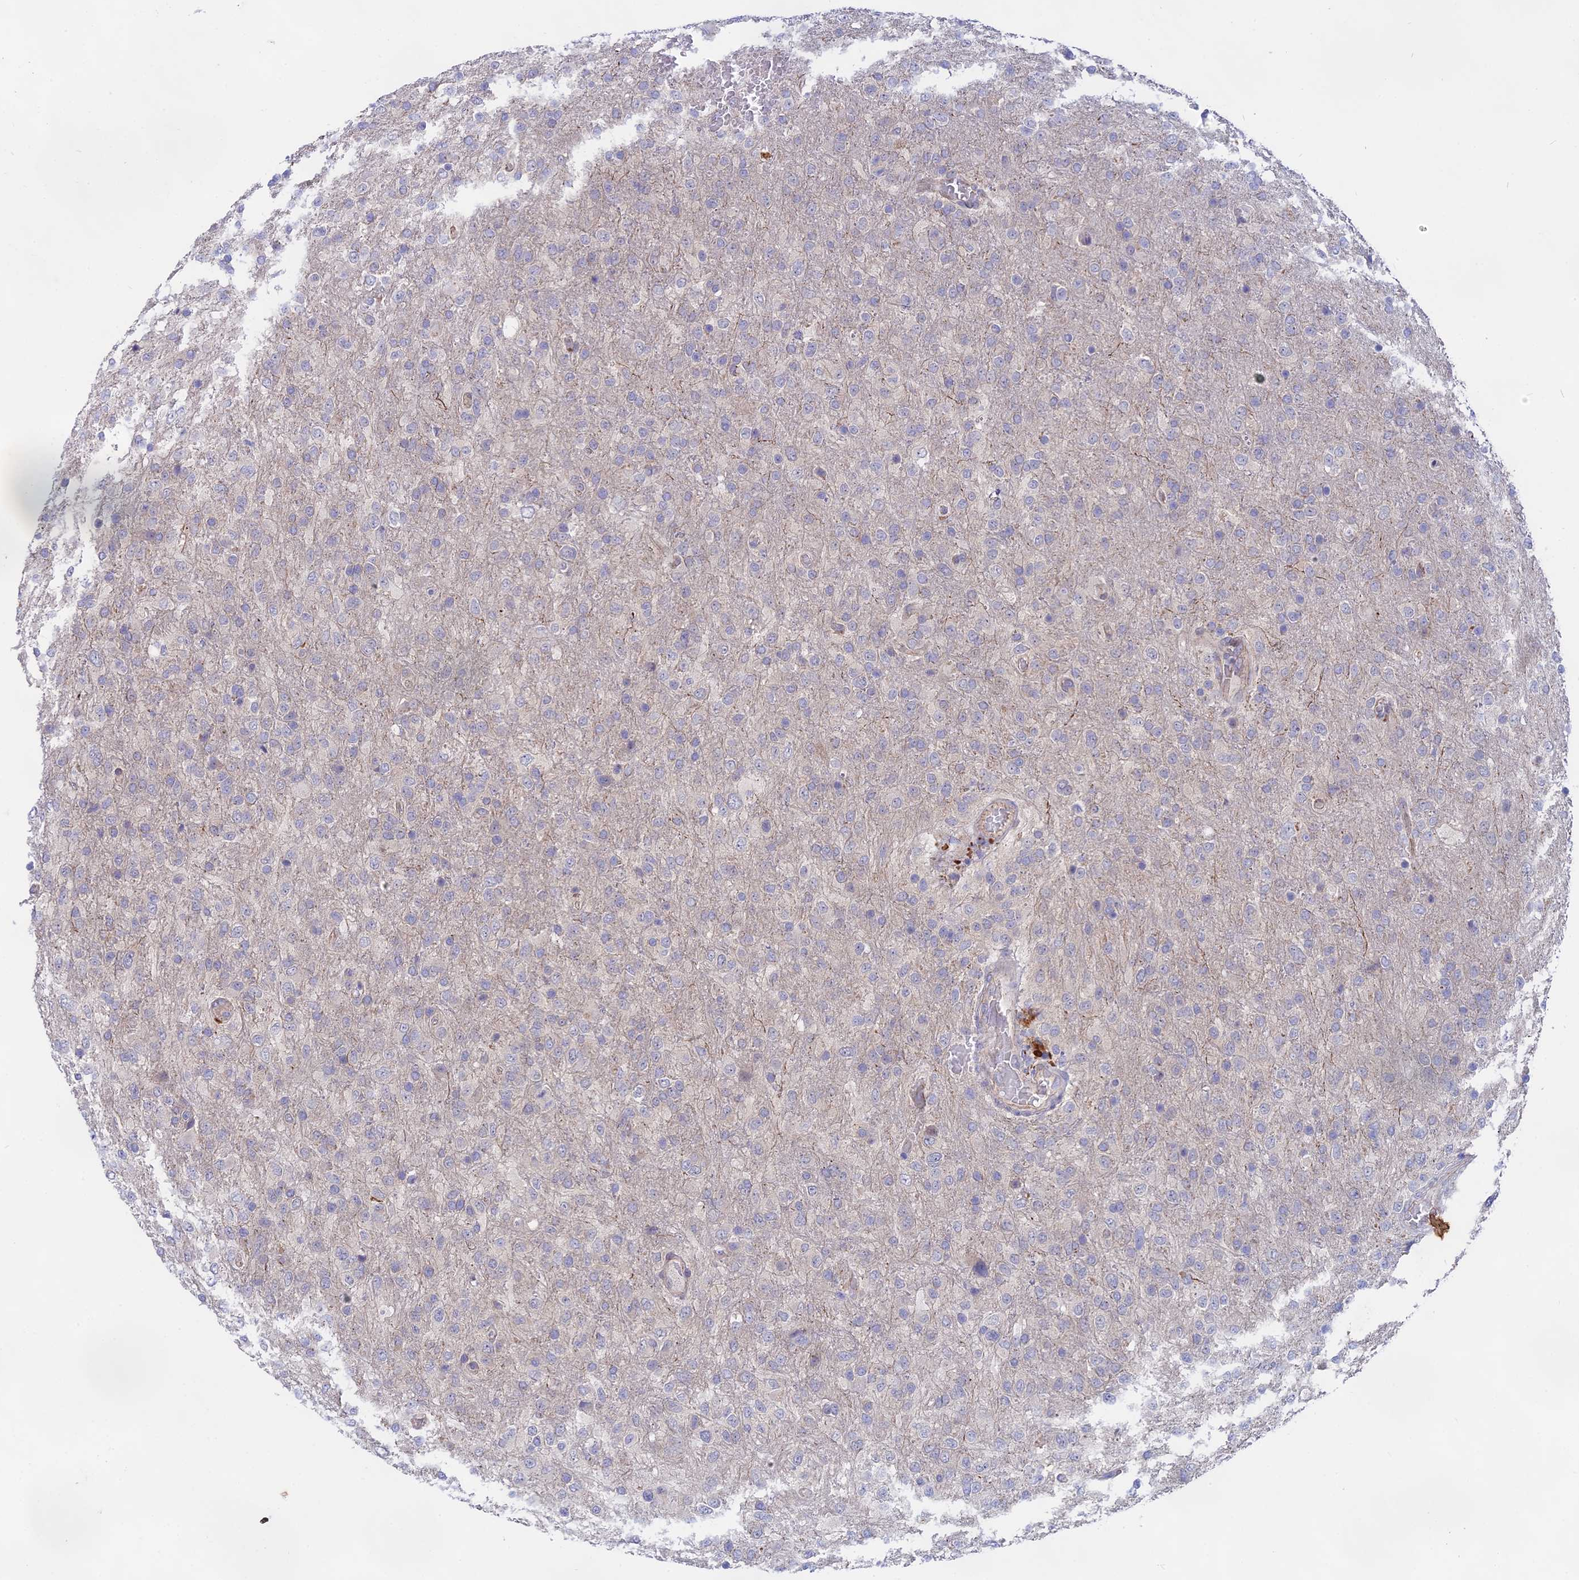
{"staining": {"intensity": "negative", "quantity": "none", "location": "none"}, "tissue": "glioma", "cell_type": "Tumor cells", "image_type": "cancer", "snomed": [{"axis": "morphology", "description": "Glioma, malignant, High grade"}, {"axis": "topography", "description": "Brain"}], "caption": "There is no significant staining in tumor cells of malignant glioma (high-grade).", "gene": "TENT4B", "patient": {"sex": "female", "age": 74}}